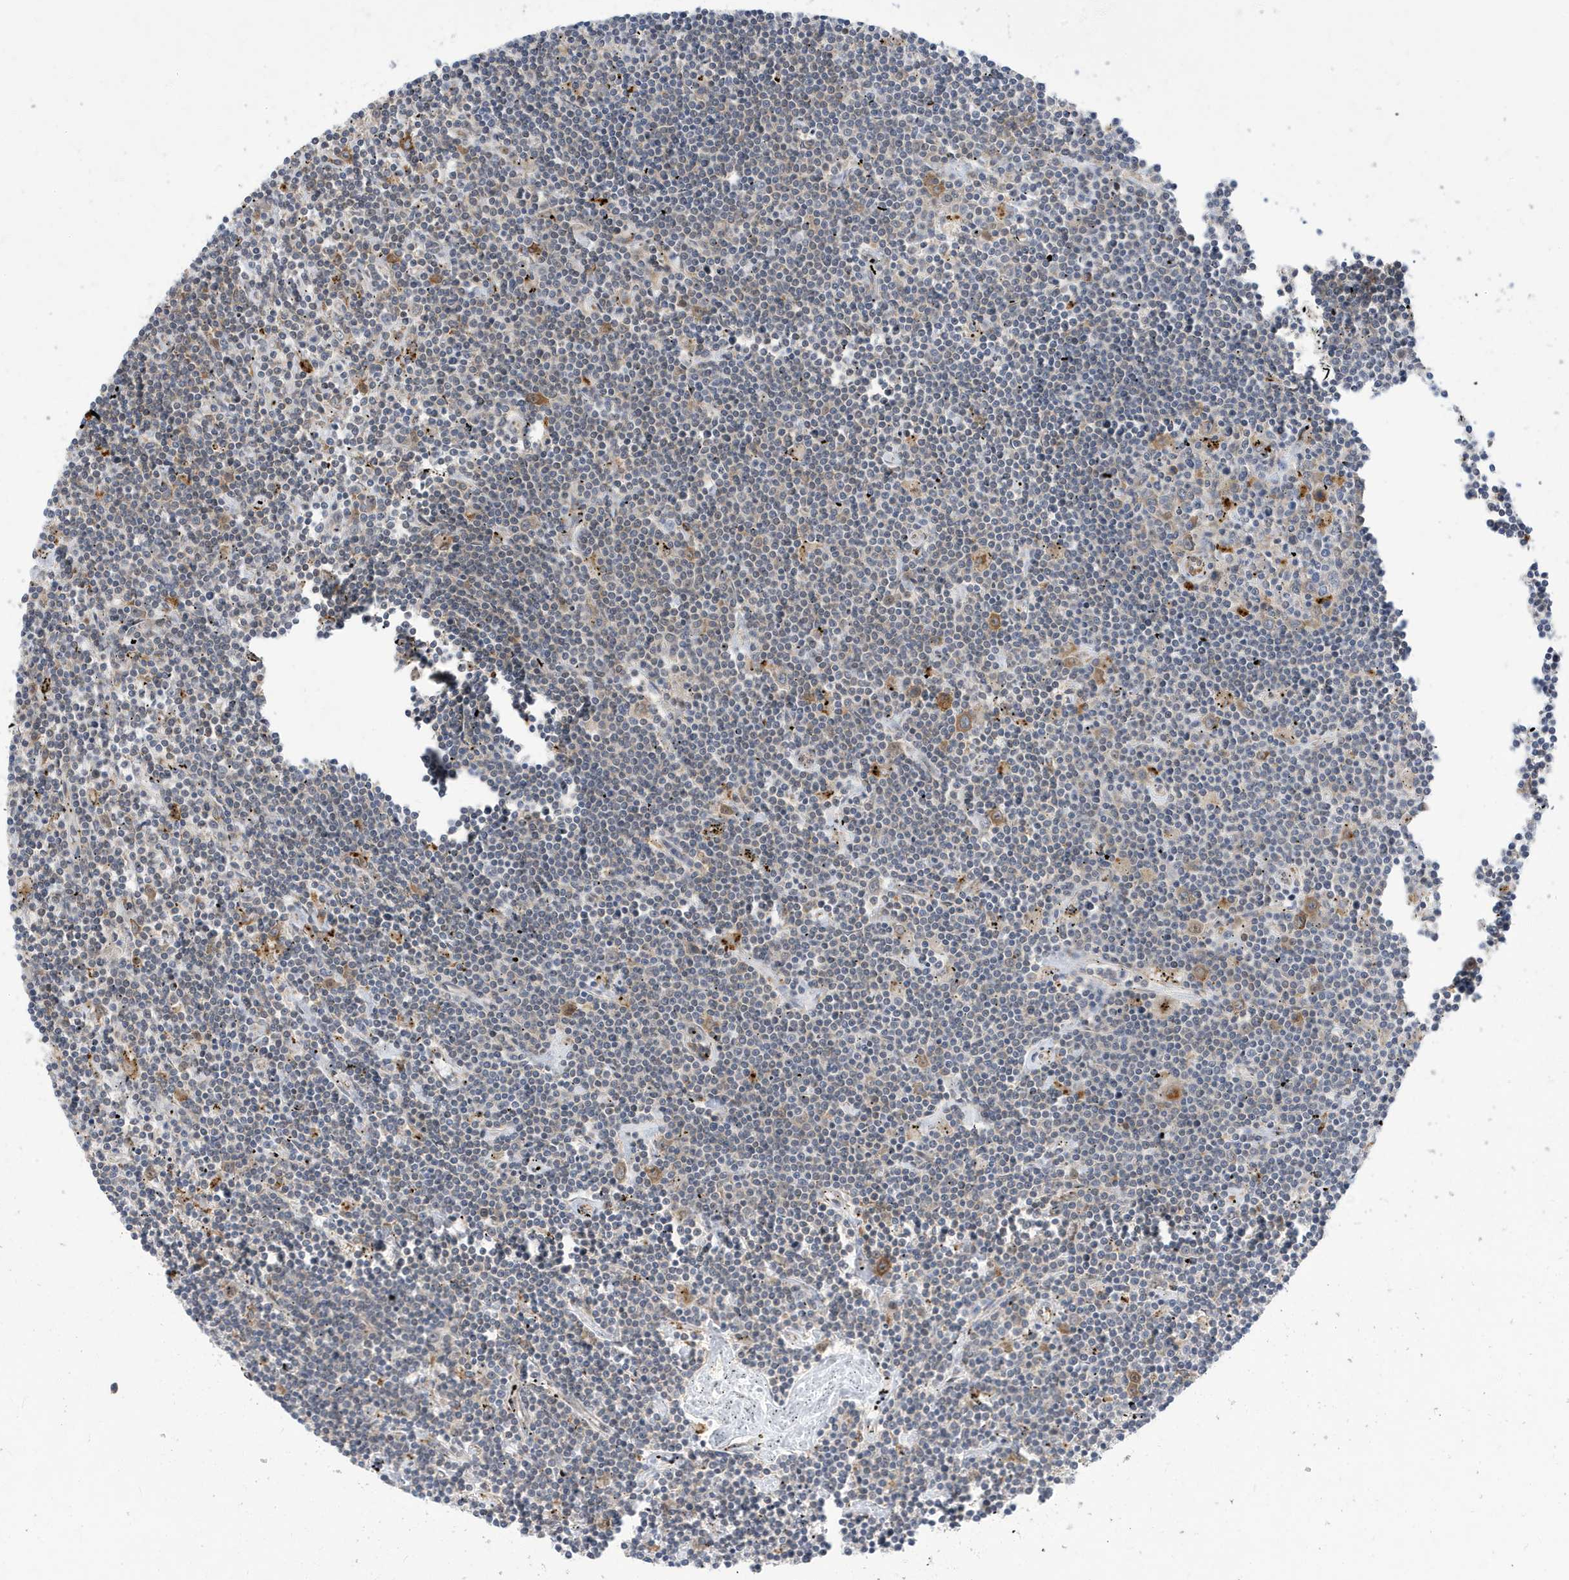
{"staining": {"intensity": "negative", "quantity": "none", "location": "none"}, "tissue": "lymphoma", "cell_type": "Tumor cells", "image_type": "cancer", "snomed": [{"axis": "morphology", "description": "Malignant lymphoma, non-Hodgkin's type, Low grade"}, {"axis": "topography", "description": "Spleen"}], "caption": "High magnification brightfield microscopy of lymphoma stained with DAB (brown) and counterstained with hematoxylin (blue): tumor cells show no significant positivity.", "gene": "ZNF507", "patient": {"sex": "male", "age": 76}}